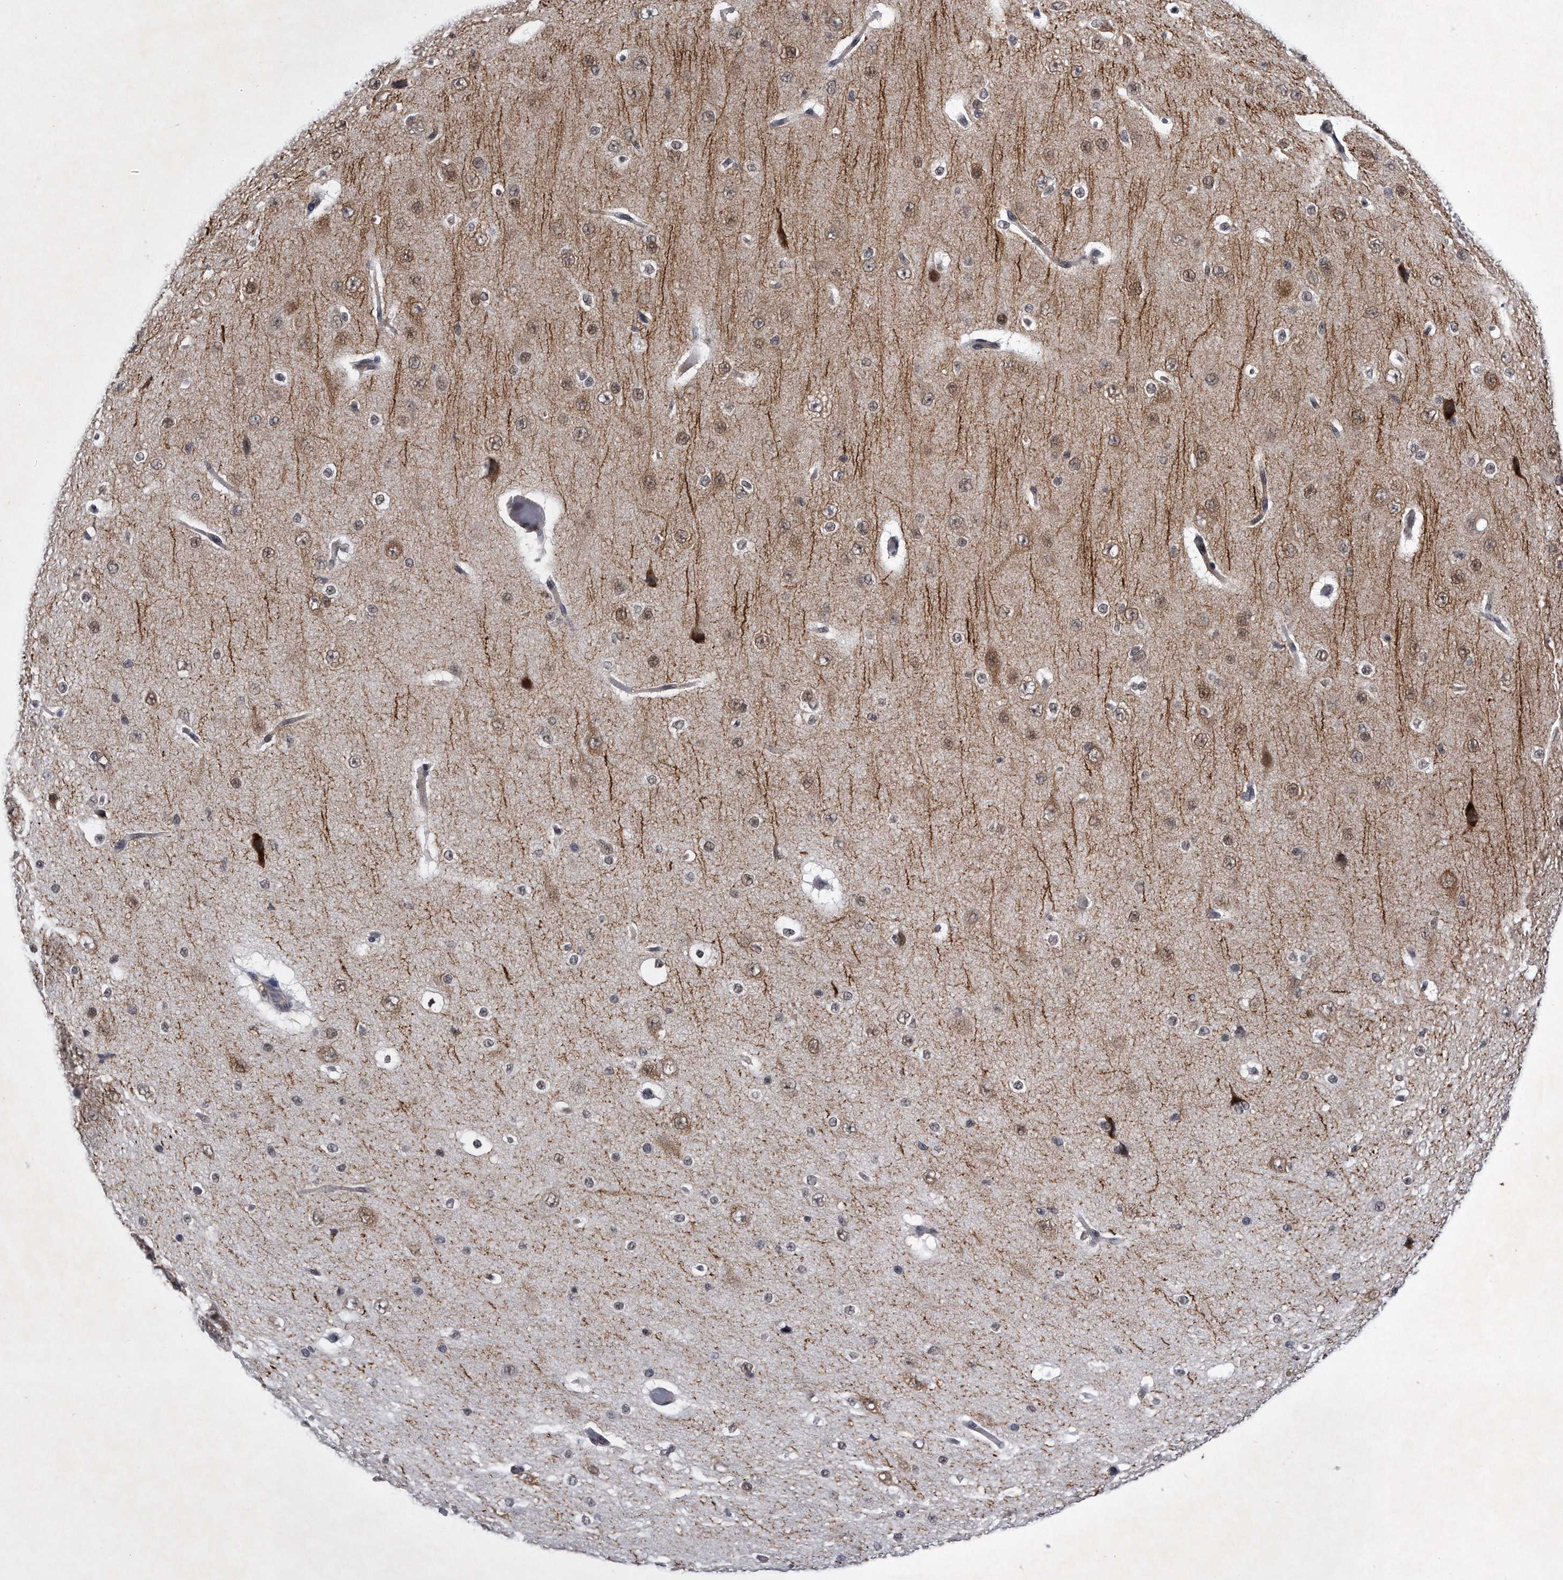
{"staining": {"intensity": "moderate", "quantity": ">75%", "location": "nuclear"}, "tissue": "cerebral cortex", "cell_type": "Endothelial cells", "image_type": "normal", "snomed": [{"axis": "morphology", "description": "Normal tissue, NOS"}, {"axis": "morphology", "description": "Developmental malformation"}, {"axis": "topography", "description": "Cerebral cortex"}], "caption": "Immunohistochemical staining of benign cerebral cortex displays >75% levels of moderate nuclear protein staining in approximately >75% of endothelial cells. (DAB (3,3'-diaminobenzidine) IHC with brightfield microscopy, high magnification).", "gene": "VIRMA", "patient": {"sex": "female", "age": 30}}